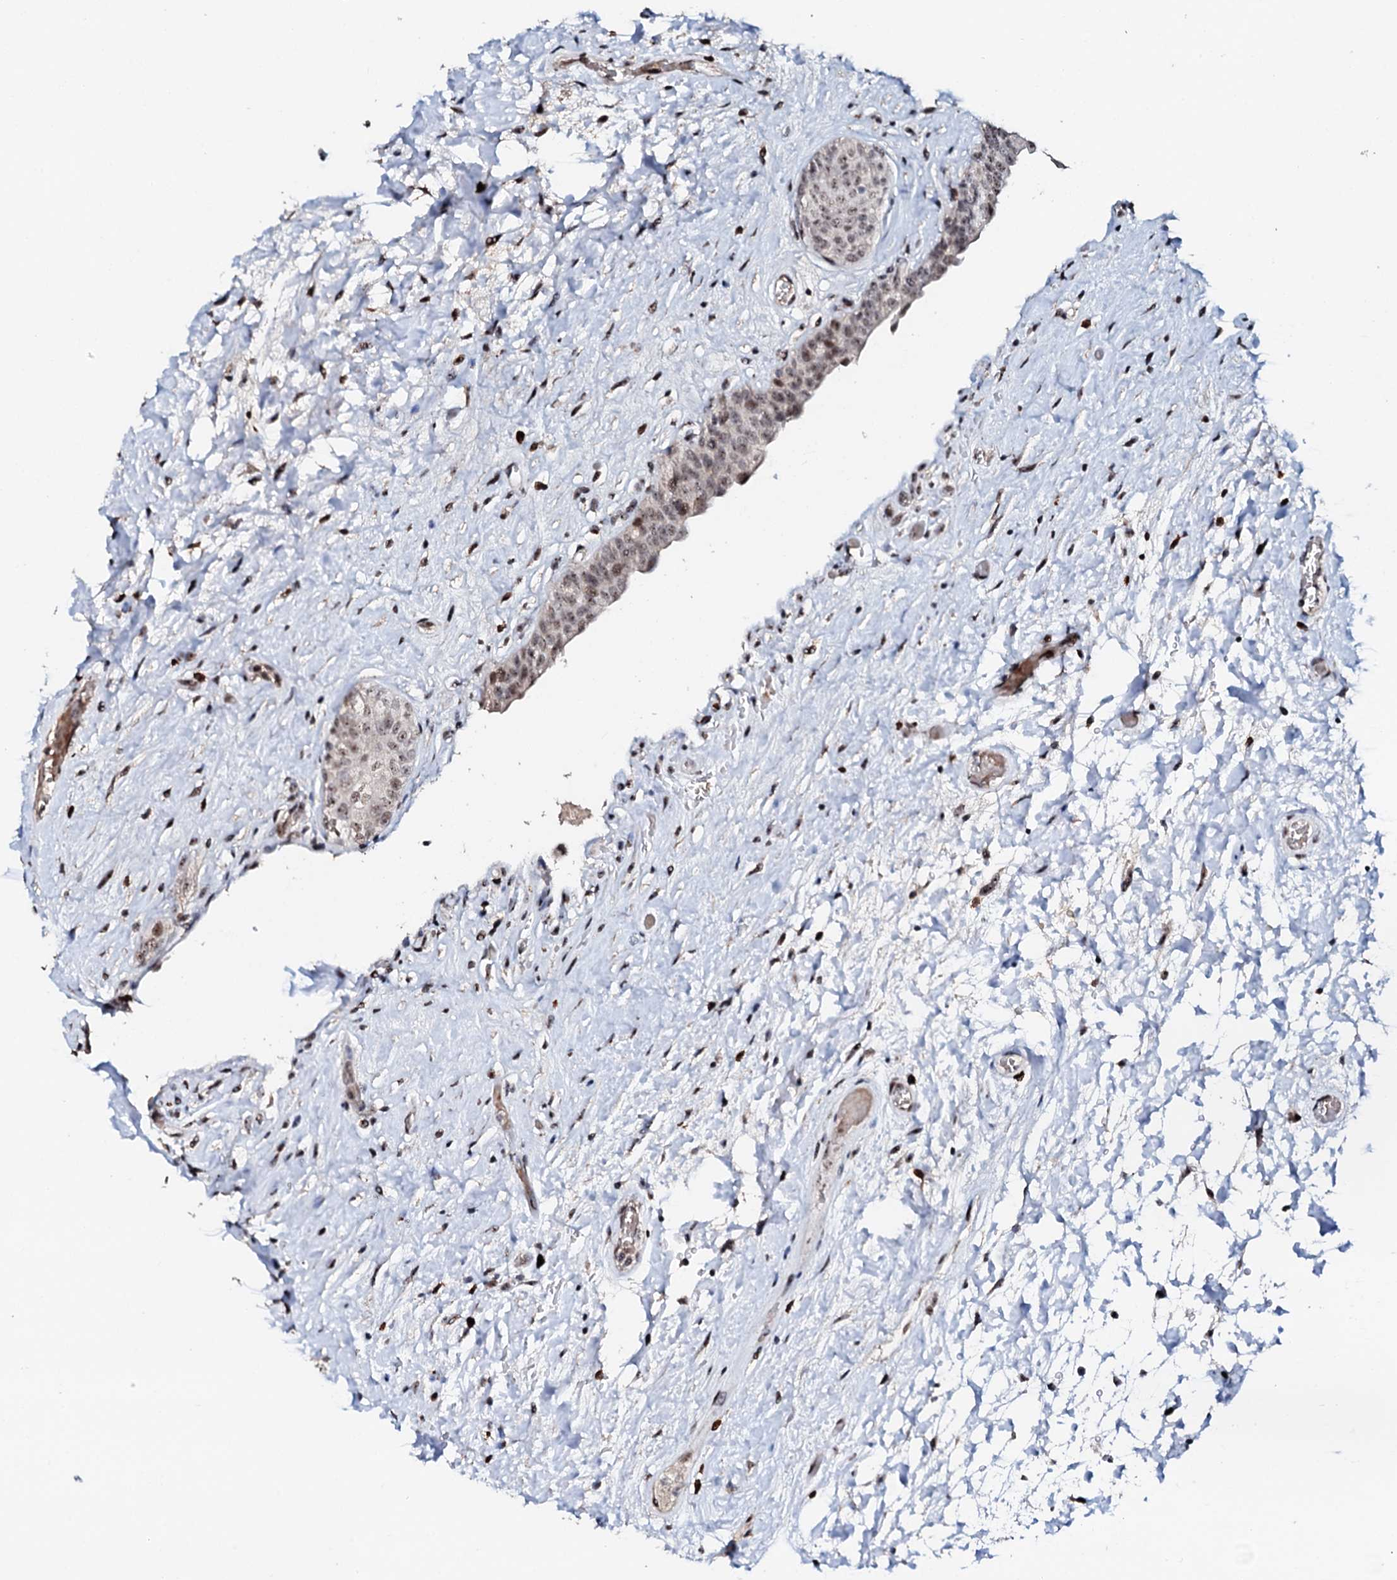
{"staining": {"intensity": "moderate", "quantity": ">75%", "location": "nuclear"}, "tissue": "urinary bladder", "cell_type": "Urothelial cells", "image_type": "normal", "snomed": [{"axis": "morphology", "description": "Normal tissue, NOS"}, {"axis": "topography", "description": "Urinary bladder"}], "caption": "Benign urinary bladder exhibits moderate nuclear staining in about >75% of urothelial cells.", "gene": "NEUROG3", "patient": {"sex": "male", "age": 74}}